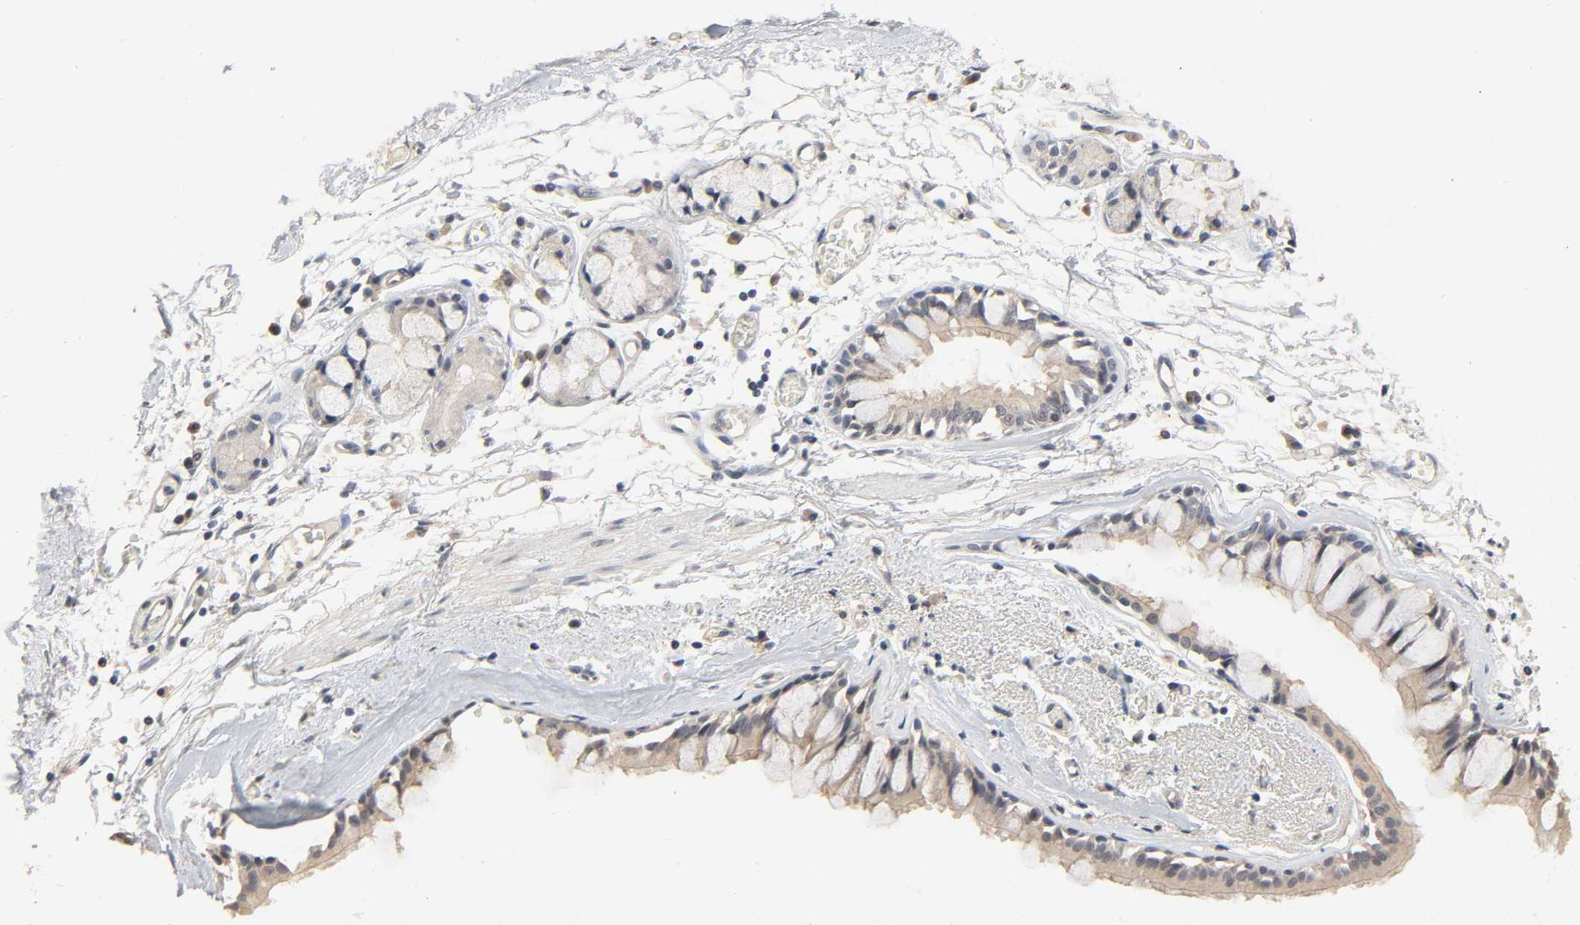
{"staining": {"intensity": "moderate", "quantity": "25%-75%", "location": "cytoplasmic/membranous"}, "tissue": "bronchus", "cell_type": "Respiratory epithelial cells", "image_type": "normal", "snomed": [{"axis": "morphology", "description": "Normal tissue, NOS"}, {"axis": "topography", "description": "Bronchus"}, {"axis": "topography", "description": "Lung"}], "caption": "Moderate cytoplasmic/membranous positivity for a protein is identified in about 25%-75% of respiratory epithelial cells of normal bronchus using immunohistochemistry.", "gene": "MAGEA8", "patient": {"sex": "female", "age": 56}}